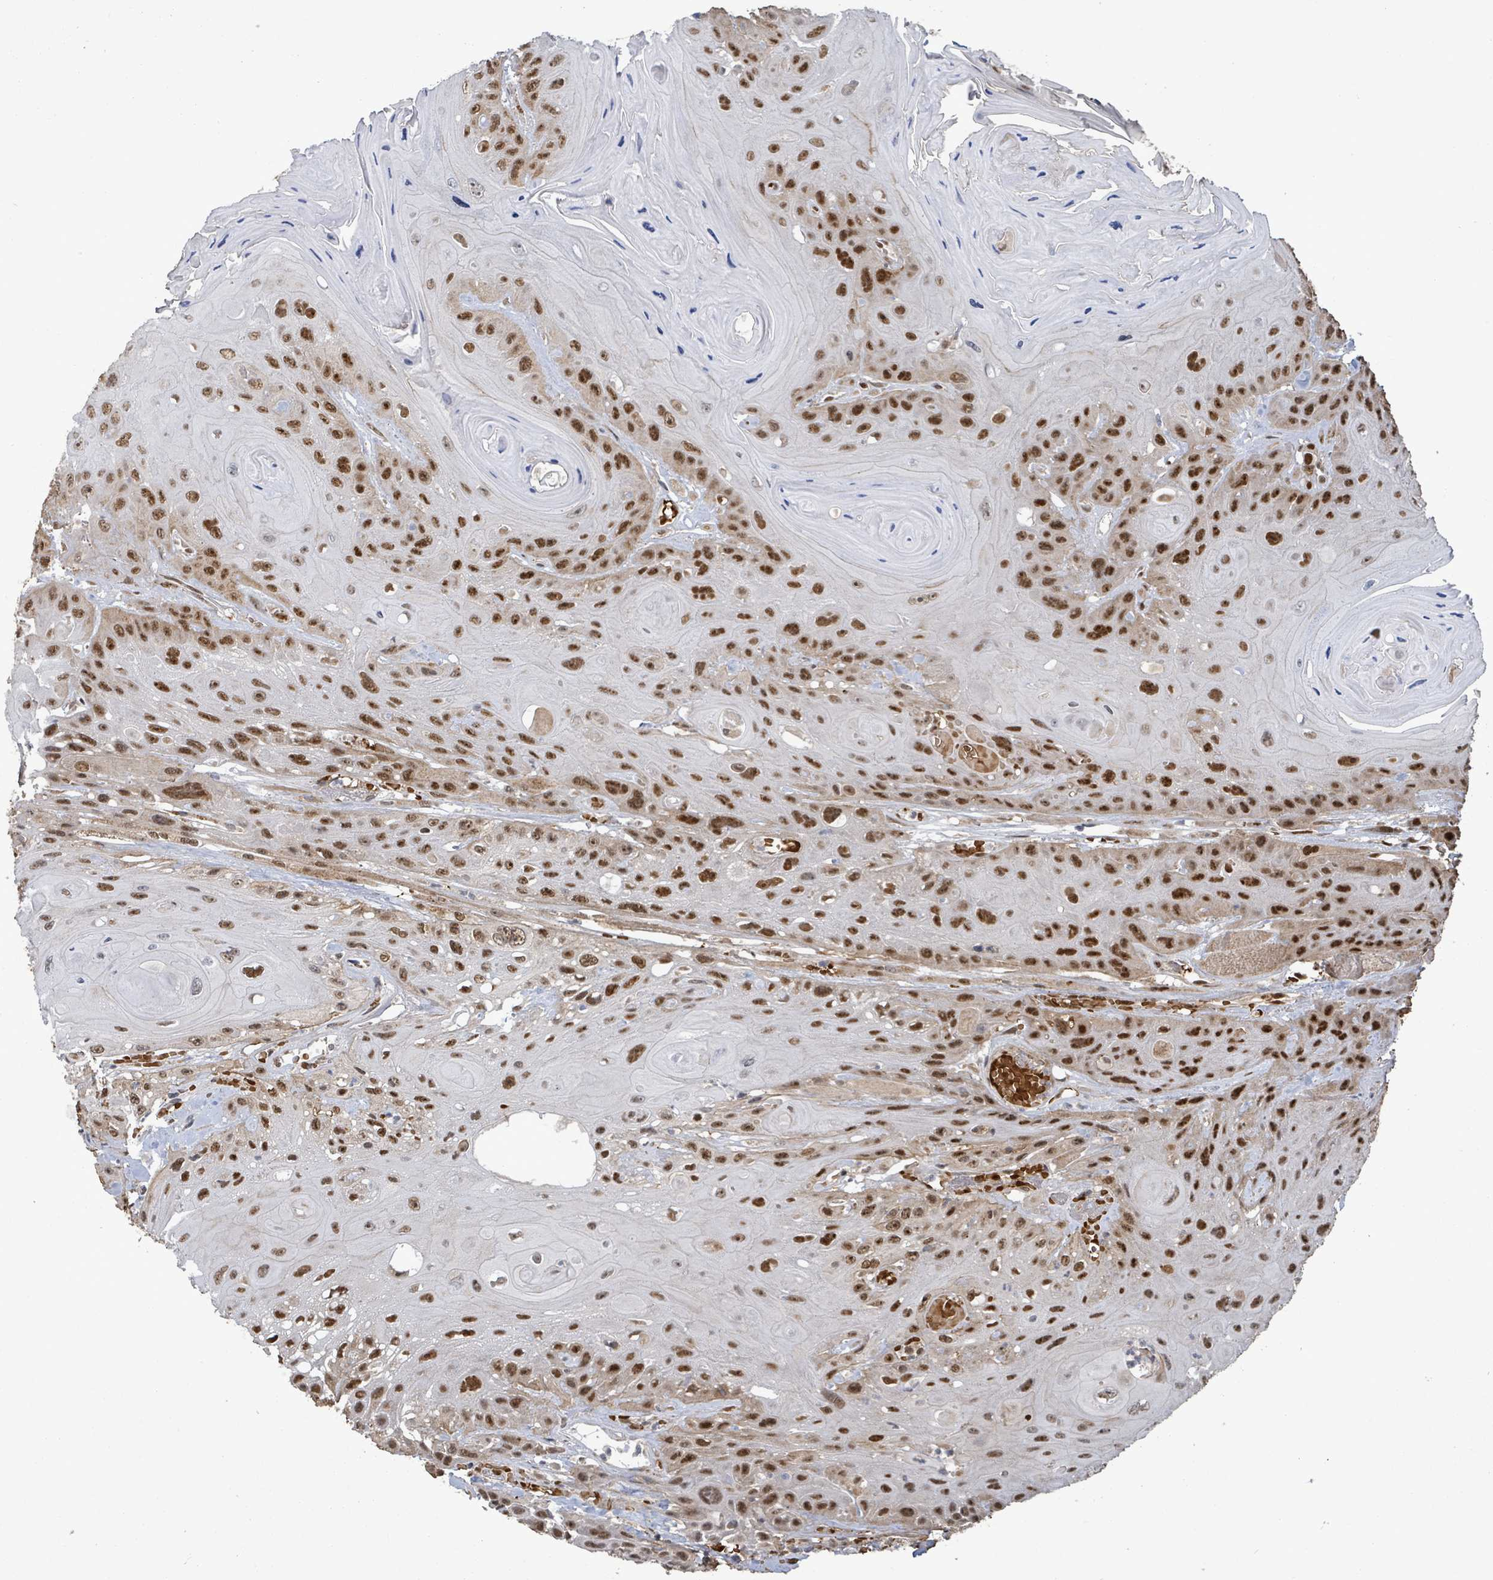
{"staining": {"intensity": "moderate", "quantity": "25%-75%", "location": "nuclear"}, "tissue": "head and neck cancer", "cell_type": "Tumor cells", "image_type": "cancer", "snomed": [{"axis": "morphology", "description": "Squamous cell carcinoma, NOS"}, {"axis": "topography", "description": "Head-Neck"}], "caption": "Immunohistochemistry micrograph of human head and neck cancer stained for a protein (brown), which reveals medium levels of moderate nuclear positivity in about 25%-75% of tumor cells.", "gene": "PATZ1", "patient": {"sex": "female", "age": 59}}